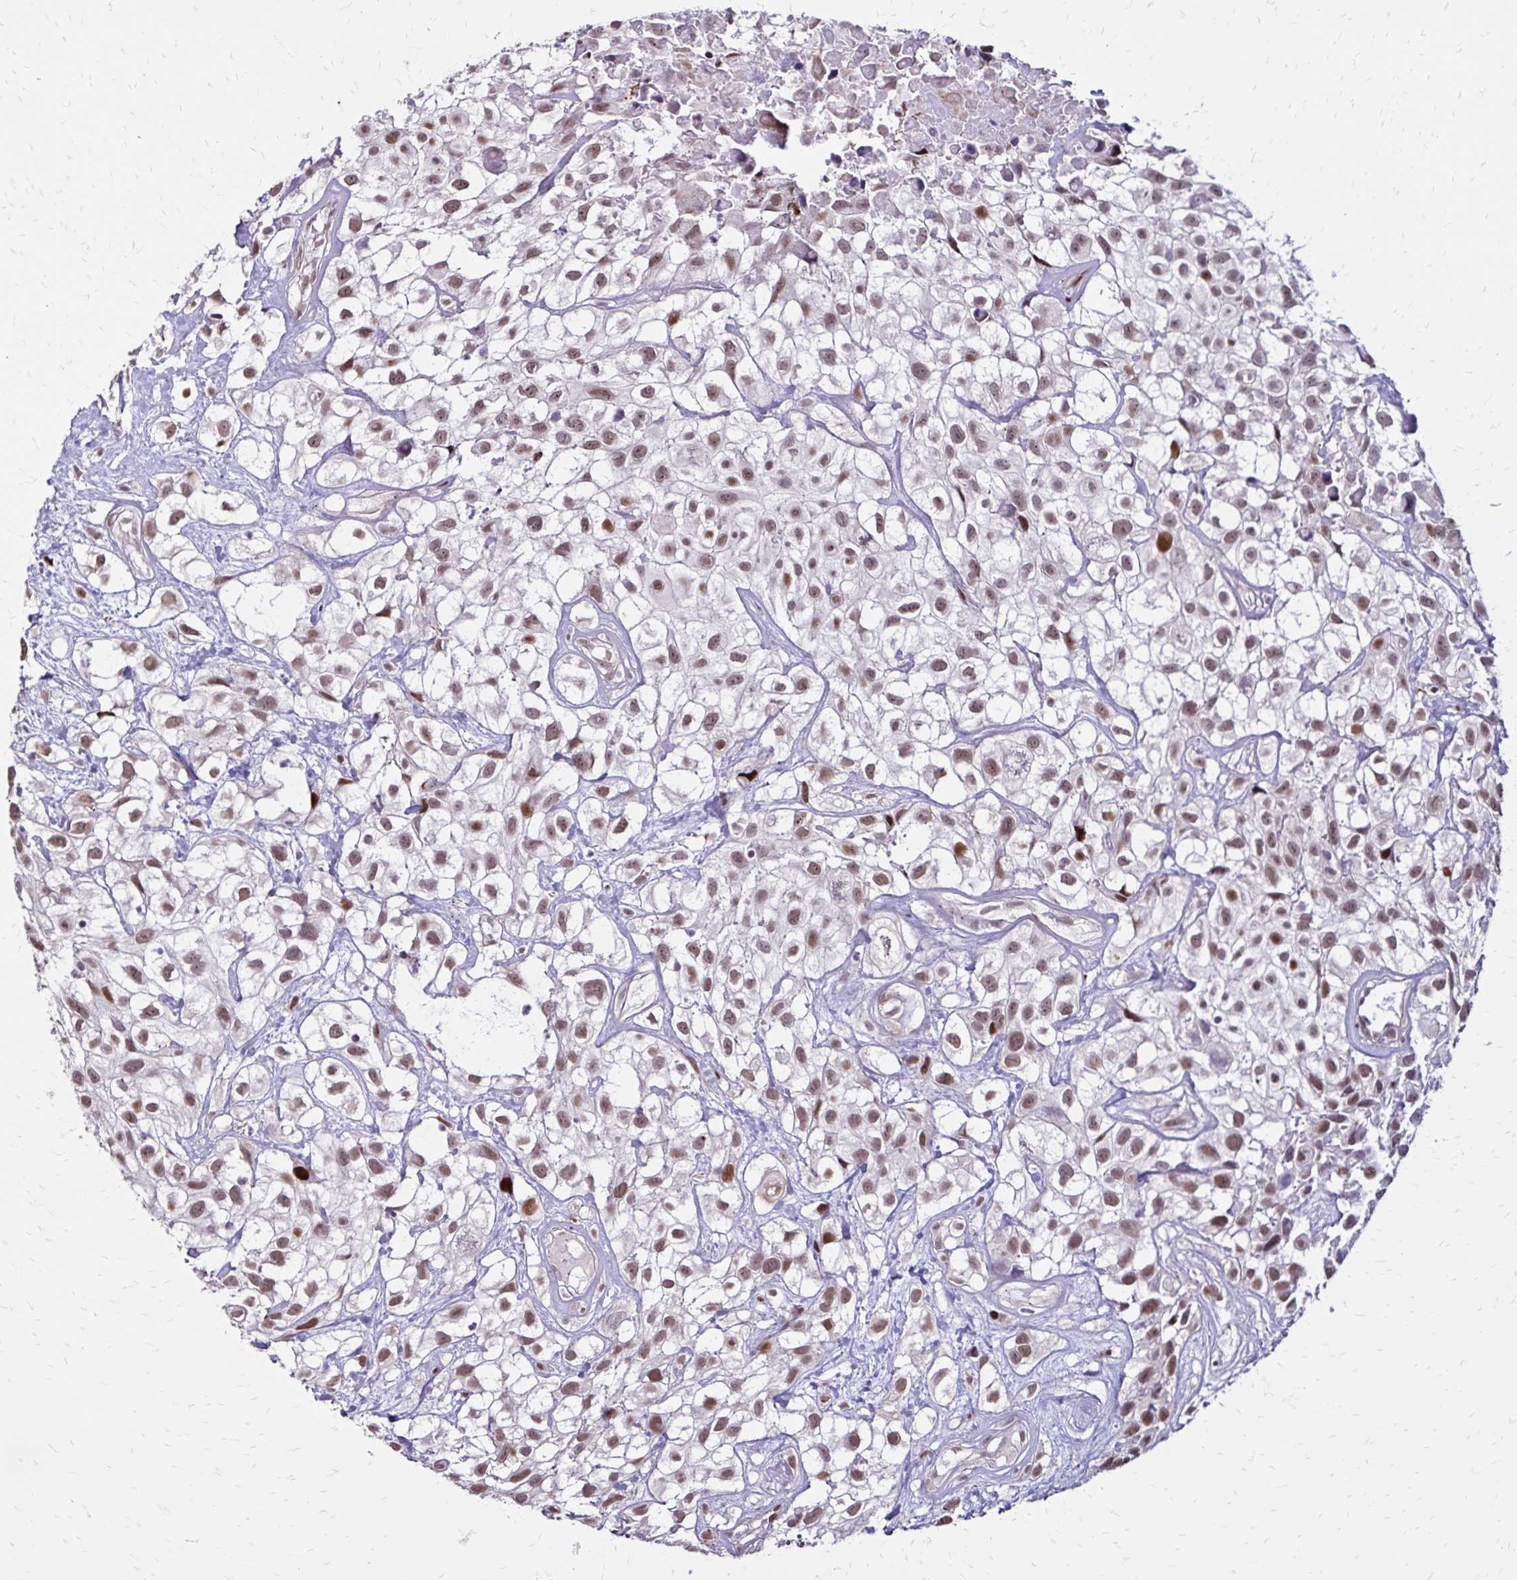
{"staining": {"intensity": "moderate", "quantity": ">75%", "location": "nuclear"}, "tissue": "urothelial cancer", "cell_type": "Tumor cells", "image_type": "cancer", "snomed": [{"axis": "morphology", "description": "Urothelial carcinoma, High grade"}, {"axis": "topography", "description": "Urinary bladder"}], "caption": "IHC of urothelial carcinoma (high-grade) demonstrates medium levels of moderate nuclear staining in about >75% of tumor cells.", "gene": "TOB1", "patient": {"sex": "male", "age": 56}}